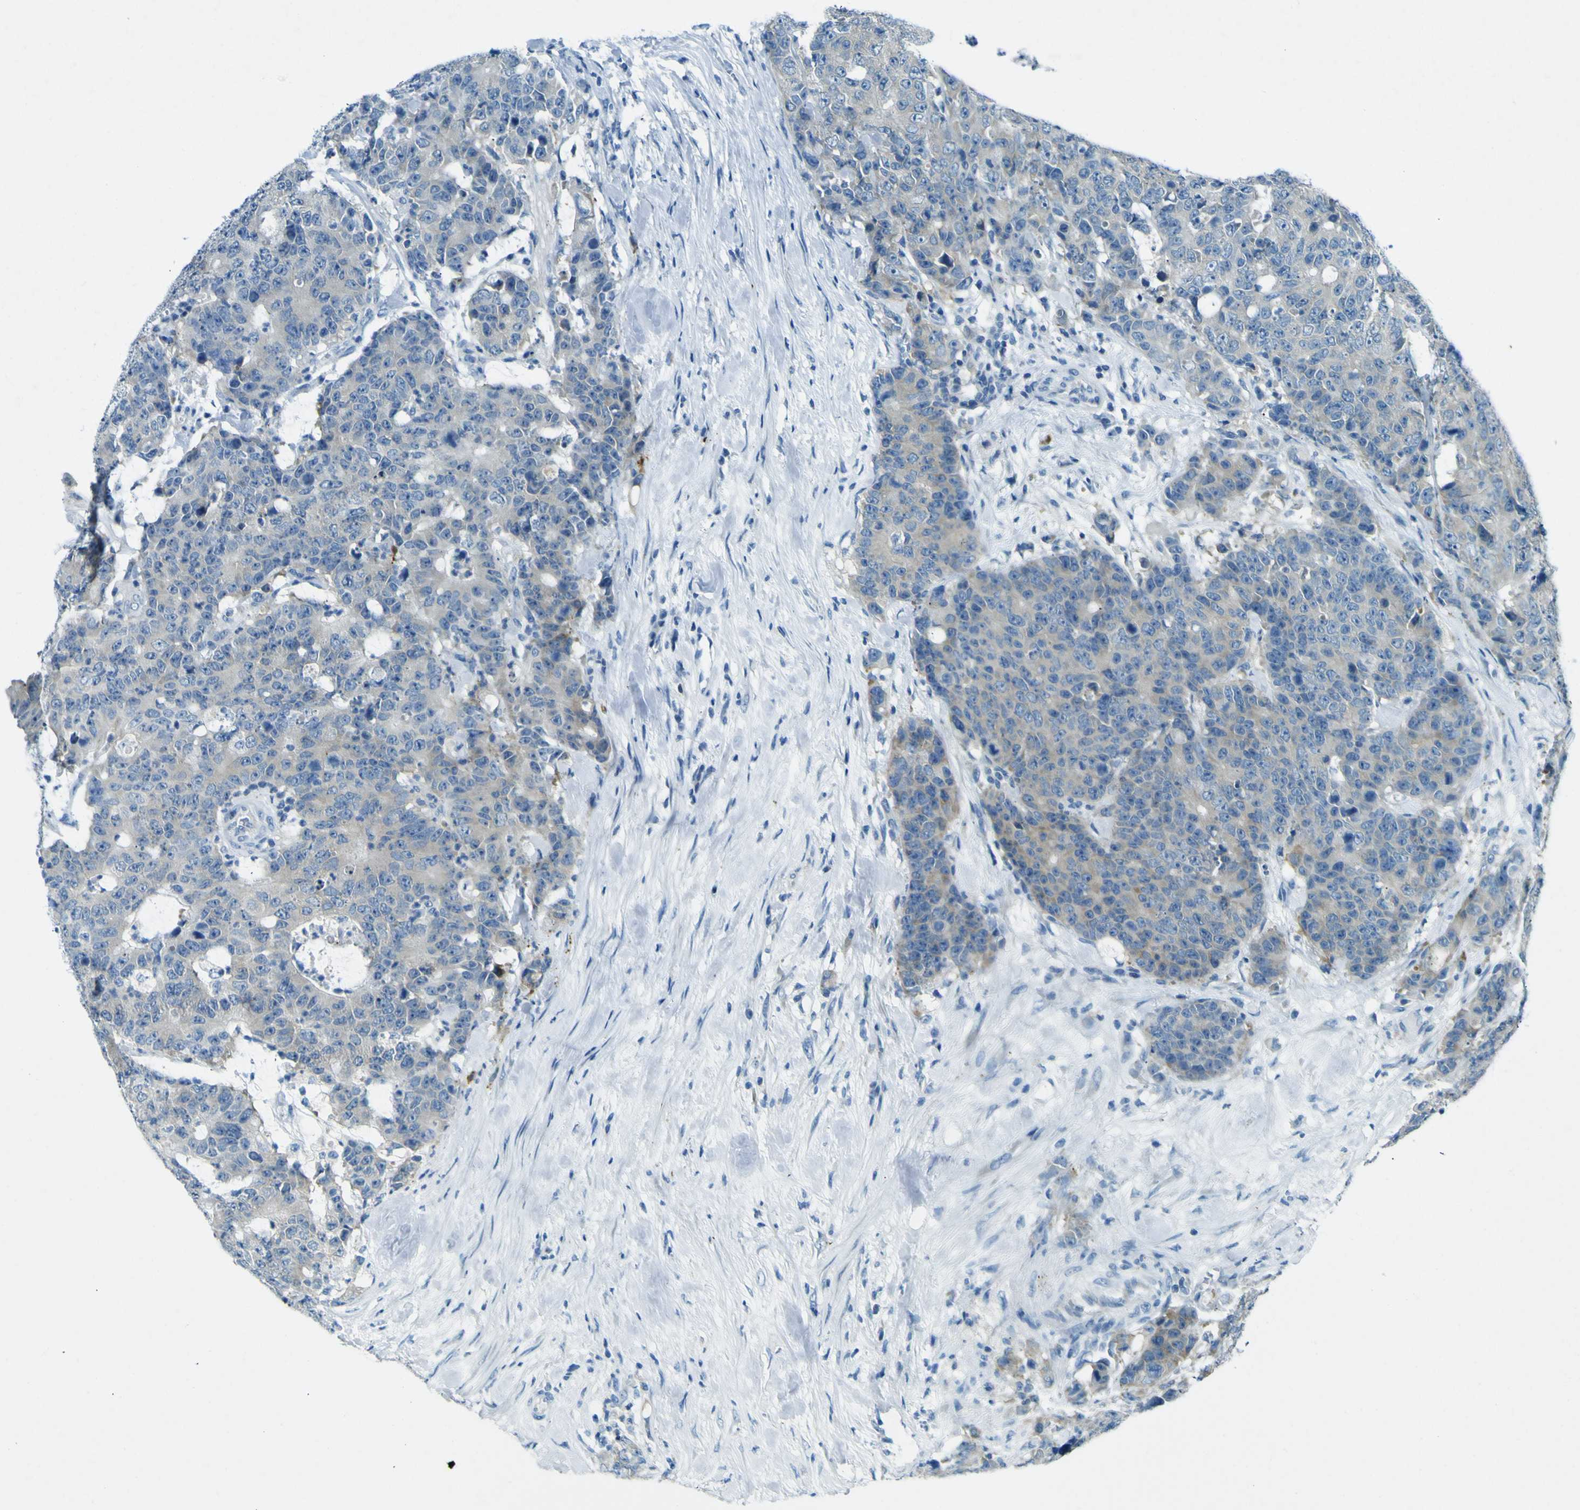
{"staining": {"intensity": "moderate", "quantity": "<25%", "location": "cytoplasmic/membranous"}, "tissue": "colorectal cancer", "cell_type": "Tumor cells", "image_type": "cancer", "snomed": [{"axis": "morphology", "description": "Adenocarcinoma, NOS"}, {"axis": "topography", "description": "Colon"}], "caption": "Colorectal adenocarcinoma was stained to show a protein in brown. There is low levels of moderate cytoplasmic/membranous staining in about <25% of tumor cells.", "gene": "SORCS1", "patient": {"sex": "female", "age": 86}}